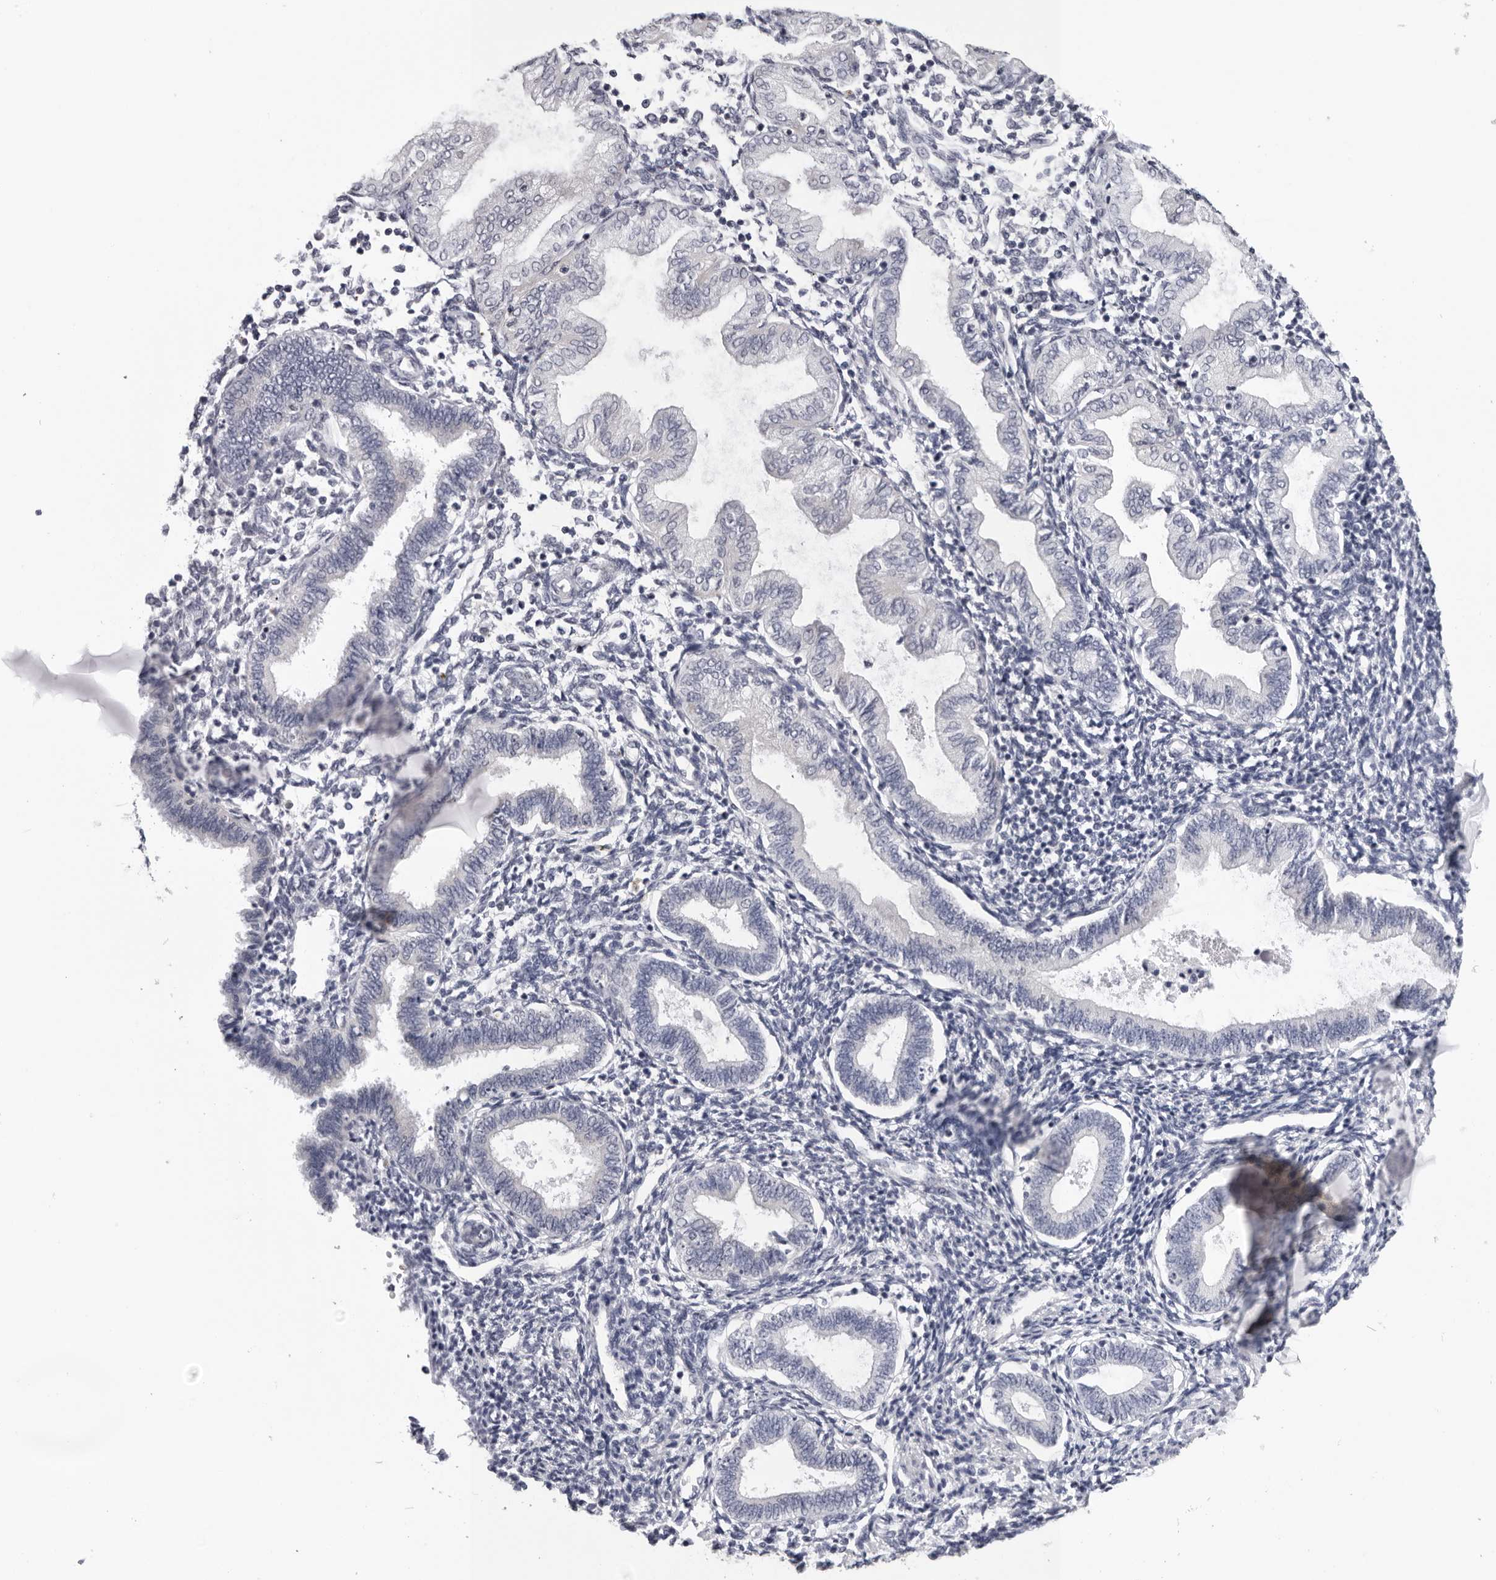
{"staining": {"intensity": "negative", "quantity": "none", "location": "none"}, "tissue": "endometrium", "cell_type": "Cells in endometrial stroma", "image_type": "normal", "snomed": [{"axis": "morphology", "description": "Normal tissue, NOS"}, {"axis": "topography", "description": "Endometrium"}], "caption": "Cells in endometrial stroma show no significant expression in normal endometrium. Brightfield microscopy of immunohistochemistry (IHC) stained with DAB (brown) and hematoxylin (blue), captured at high magnification.", "gene": "CPT2", "patient": {"sex": "female", "age": 53}}